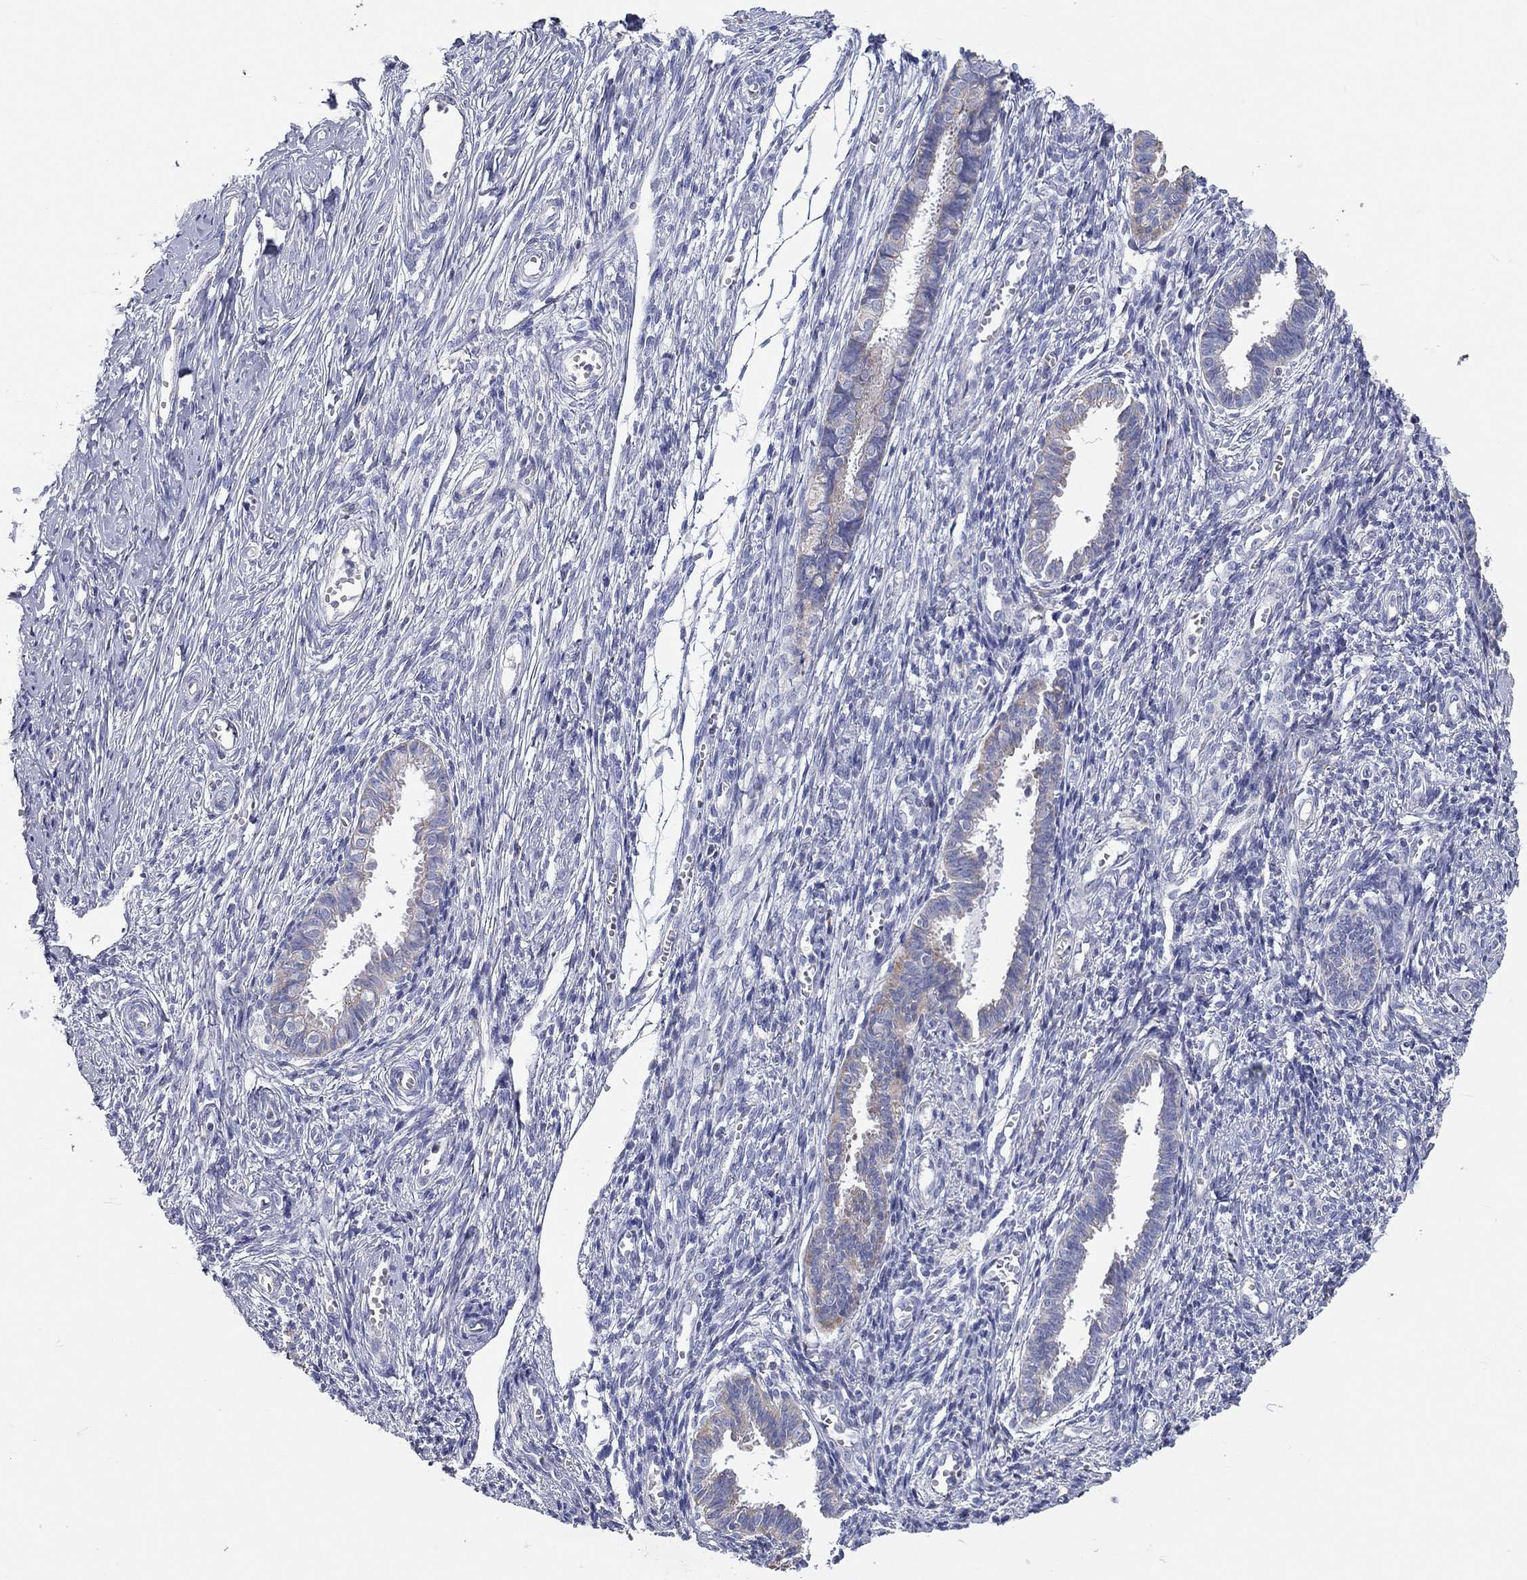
{"staining": {"intensity": "negative", "quantity": "none", "location": "none"}, "tissue": "endometrium", "cell_type": "Cells in endometrial stroma", "image_type": "normal", "snomed": [{"axis": "morphology", "description": "Normal tissue, NOS"}, {"axis": "topography", "description": "Cervix"}, {"axis": "topography", "description": "Endometrium"}], "caption": "High magnification brightfield microscopy of normal endometrium stained with DAB (3,3'-diaminobenzidine) (brown) and counterstained with hematoxylin (blue): cells in endometrial stroma show no significant staining. (DAB immunohistochemistry, high magnification).", "gene": "RCAN1", "patient": {"sex": "female", "age": 37}}